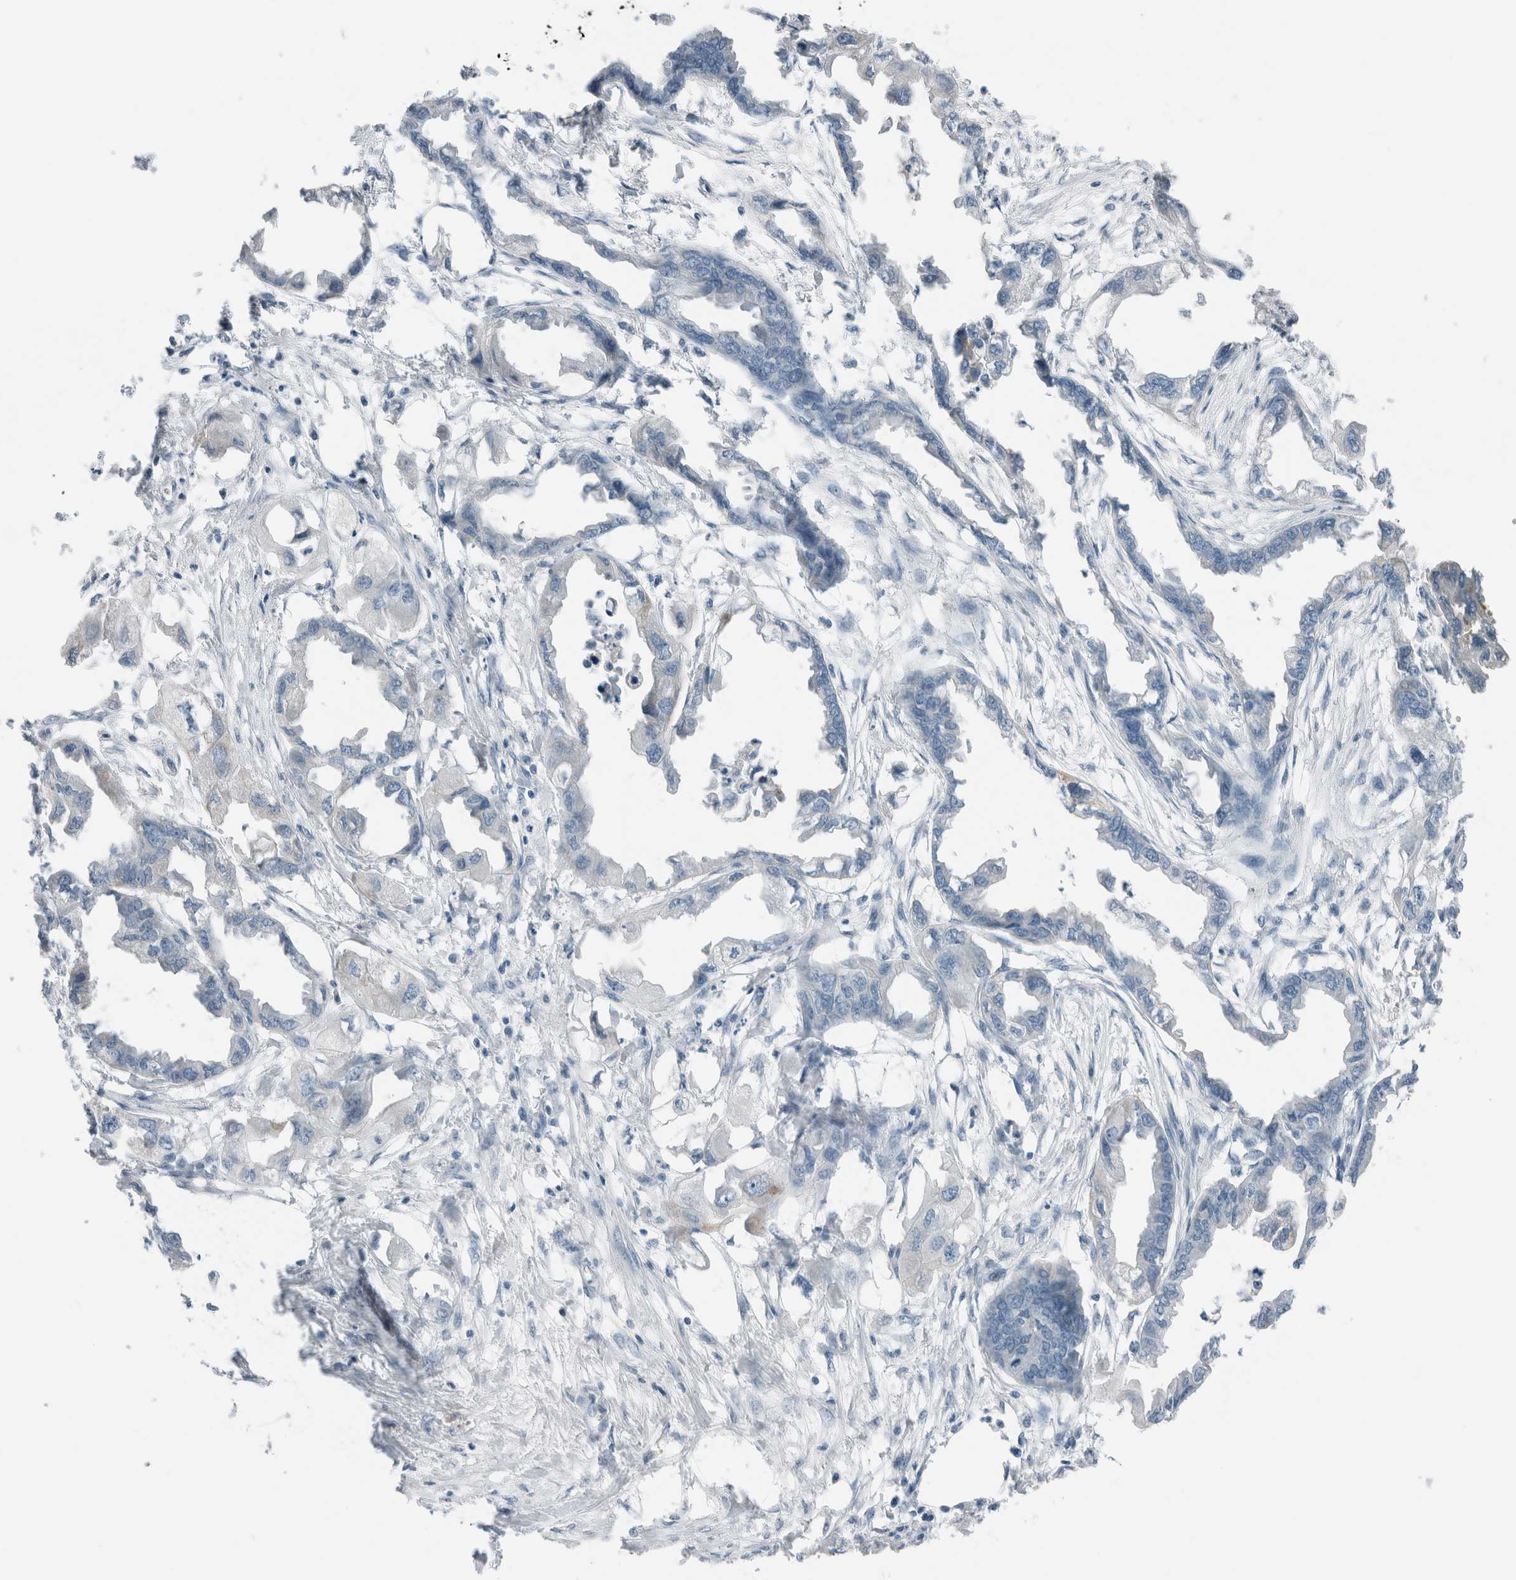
{"staining": {"intensity": "negative", "quantity": "none", "location": "none"}, "tissue": "endometrial cancer", "cell_type": "Tumor cells", "image_type": "cancer", "snomed": [{"axis": "morphology", "description": "Adenocarcinoma, NOS"}, {"axis": "morphology", "description": "Adenocarcinoma, metastatic, NOS"}, {"axis": "topography", "description": "Adipose tissue"}, {"axis": "topography", "description": "Endometrium"}], "caption": "High power microscopy histopathology image of an immunohistochemistry micrograph of endometrial cancer (metastatic adenocarcinoma), revealing no significant positivity in tumor cells.", "gene": "DUOX1", "patient": {"sex": "female", "age": 67}}